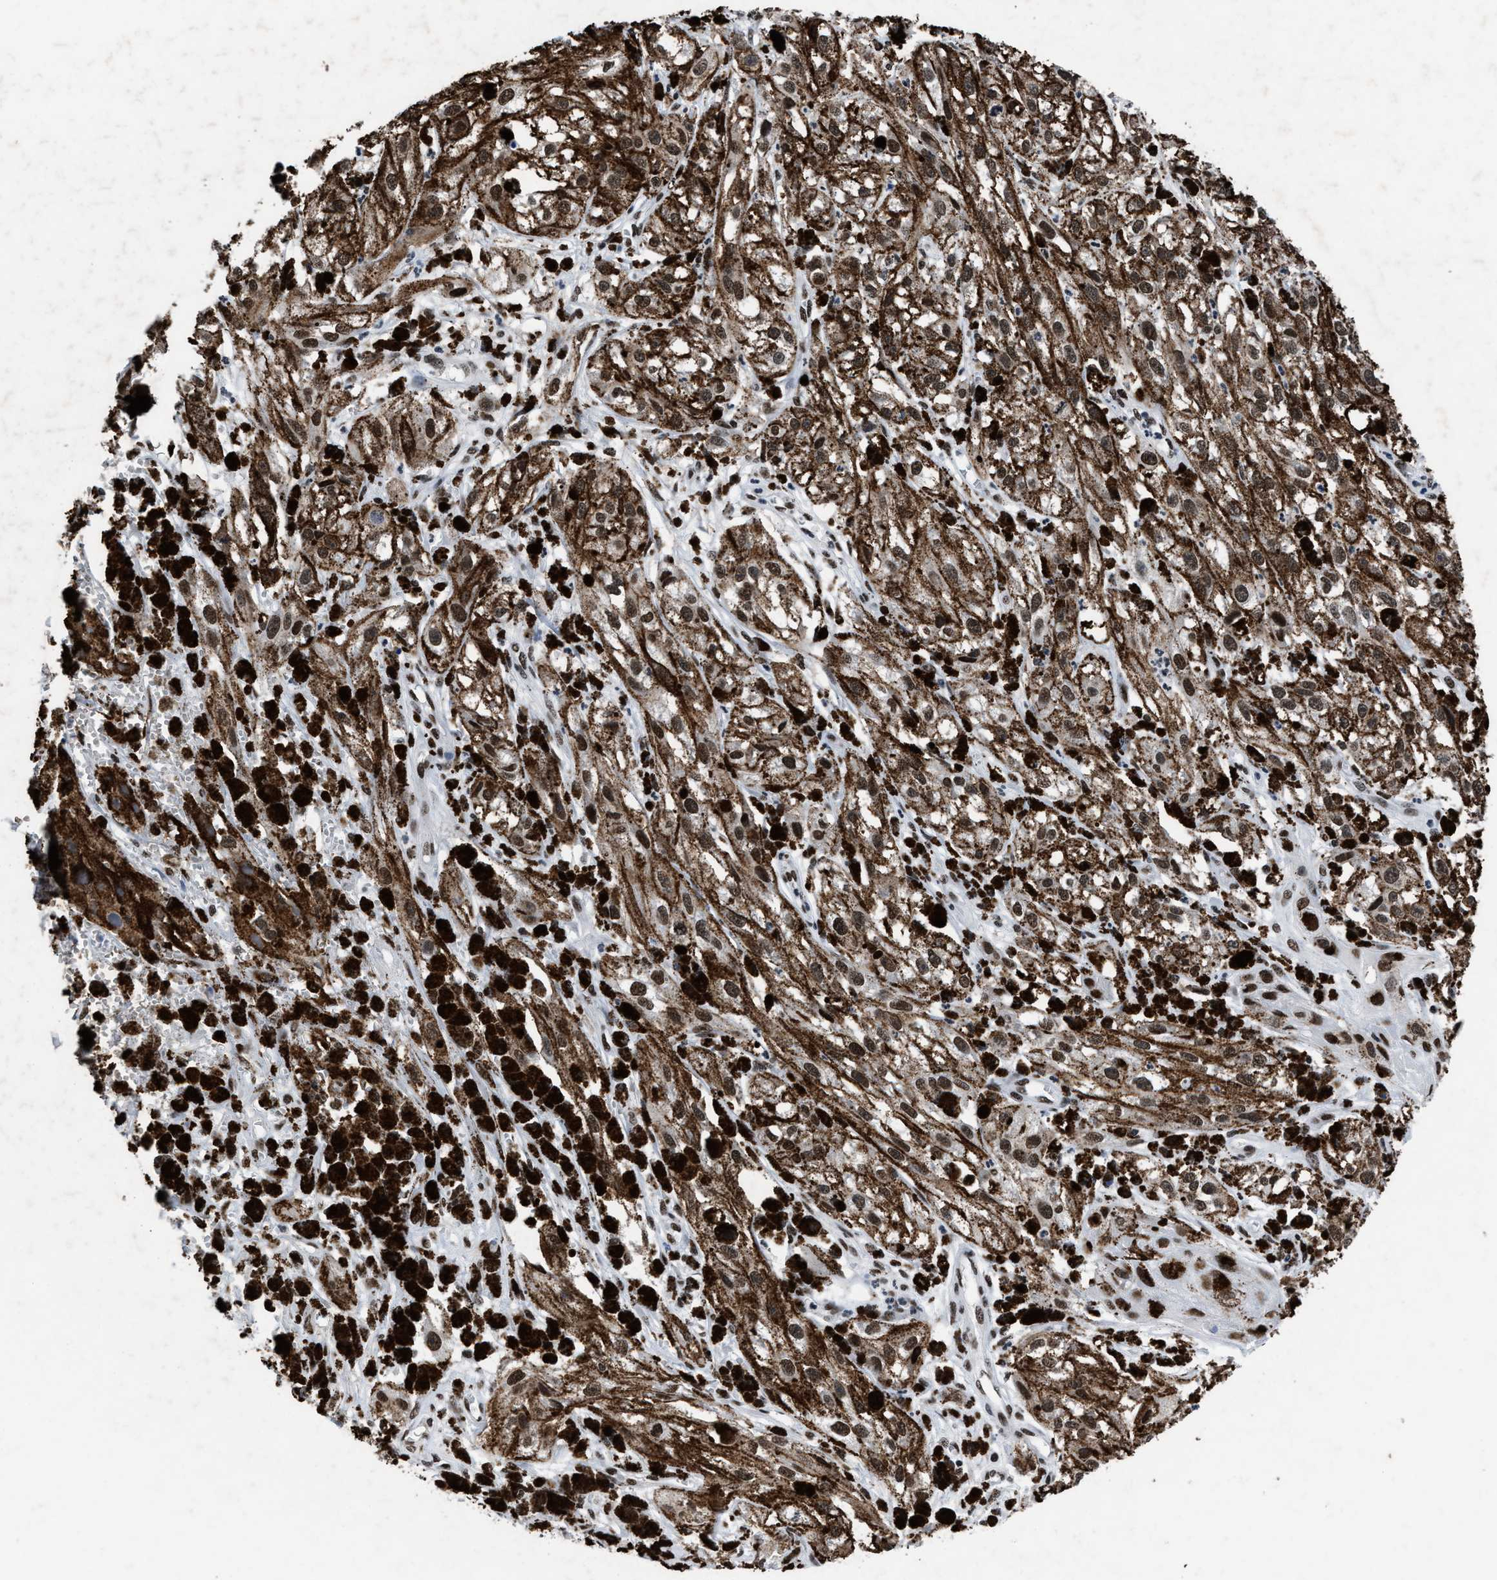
{"staining": {"intensity": "strong", "quantity": ">75%", "location": "cytoplasmic/membranous"}, "tissue": "melanoma", "cell_type": "Tumor cells", "image_type": "cancer", "snomed": [{"axis": "morphology", "description": "Malignant melanoma, NOS"}, {"axis": "topography", "description": "Skin"}], "caption": "Malignant melanoma stained for a protein exhibits strong cytoplasmic/membranous positivity in tumor cells.", "gene": "WDR81", "patient": {"sex": "male", "age": 88}}